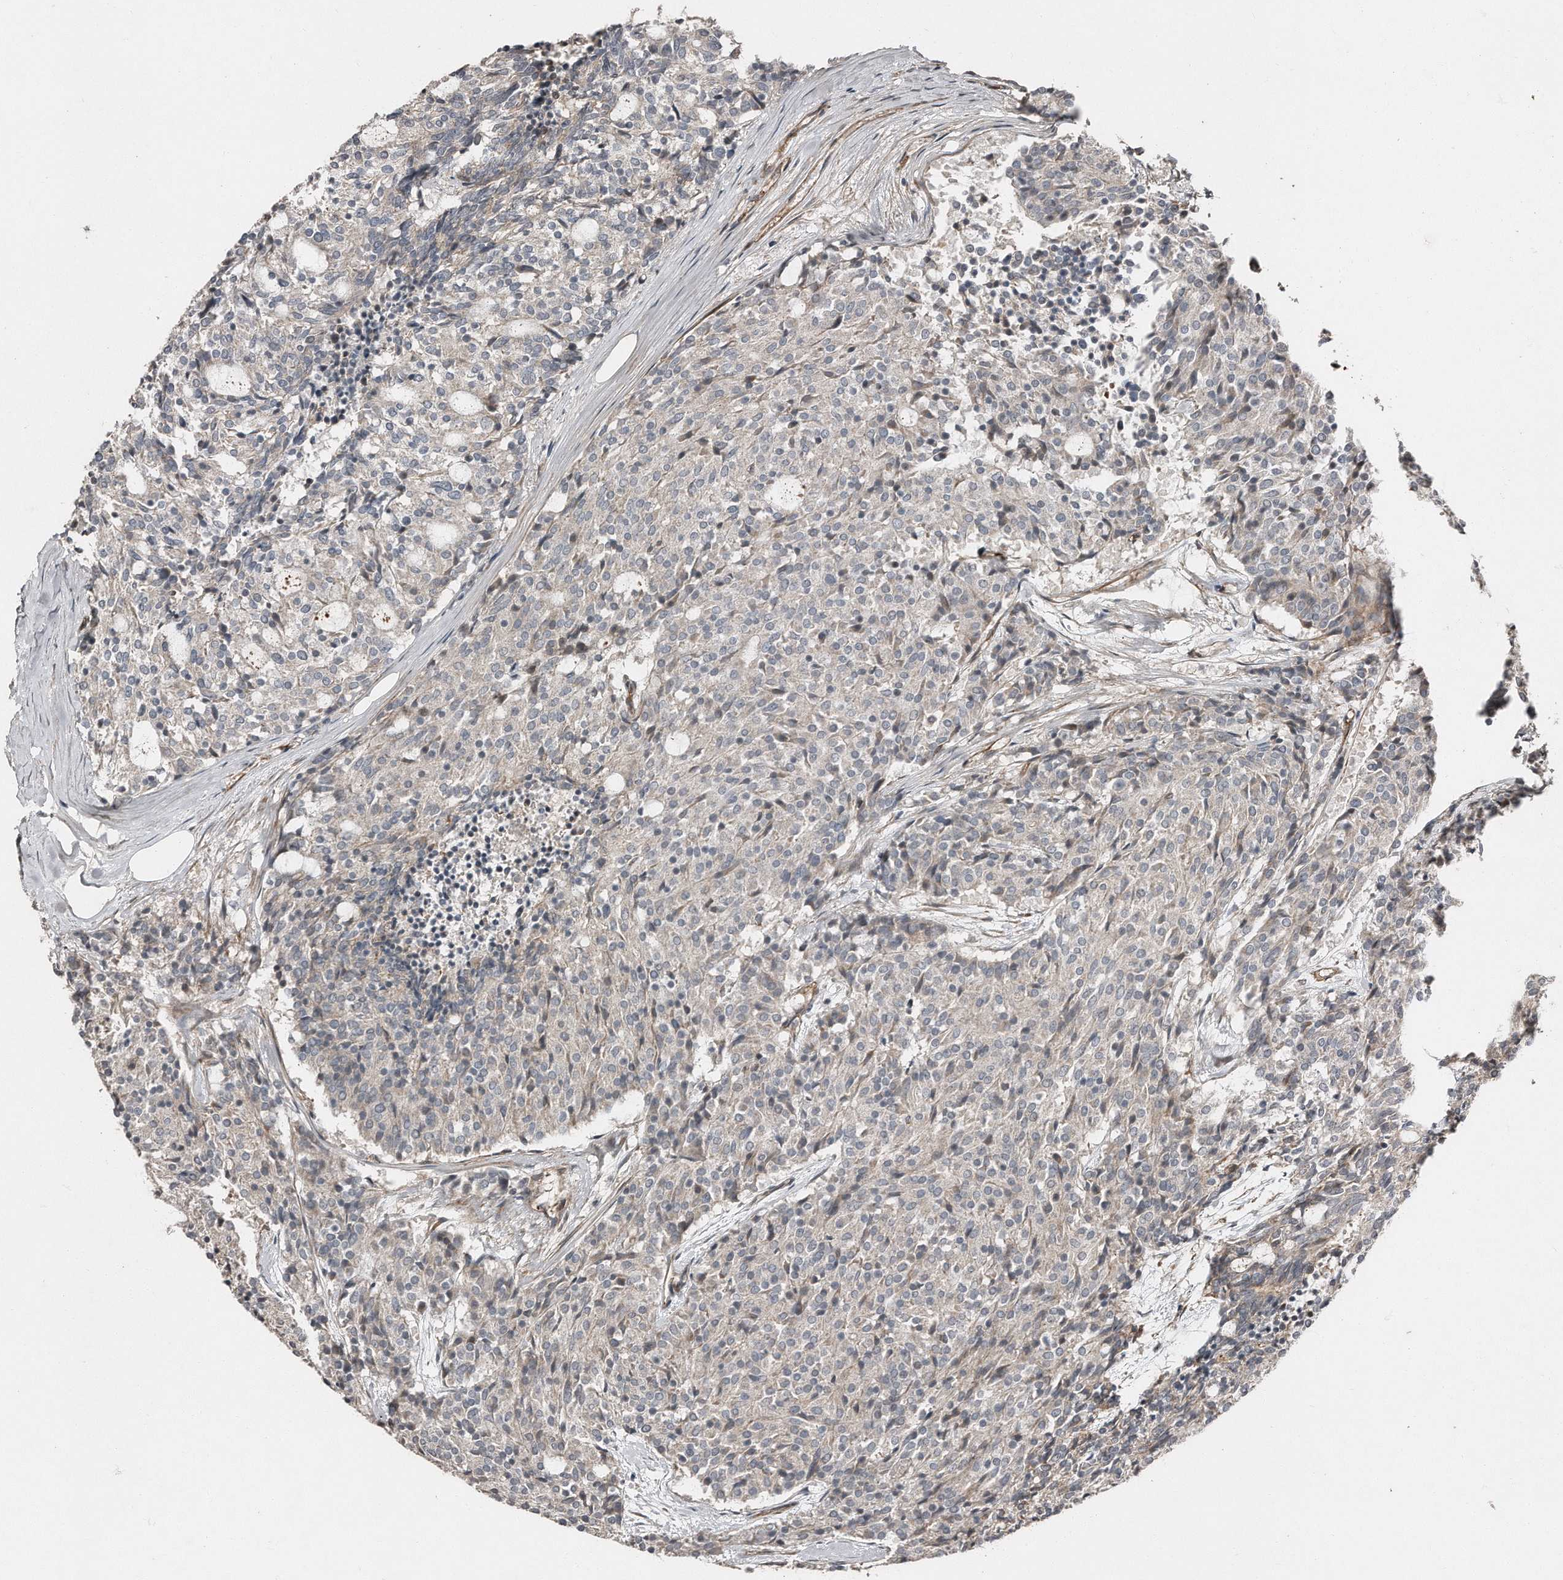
{"staining": {"intensity": "negative", "quantity": "none", "location": "none"}, "tissue": "carcinoid", "cell_type": "Tumor cells", "image_type": "cancer", "snomed": [{"axis": "morphology", "description": "Carcinoid, malignant, NOS"}, {"axis": "topography", "description": "Pancreas"}], "caption": "High power microscopy histopathology image of an immunohistochemistry (IHC) histopathology image of carcinoid, revealing no significant staining in tumor cells.", "gene": "SNAP47", "patient": {"sex": "female", "age": 54}}